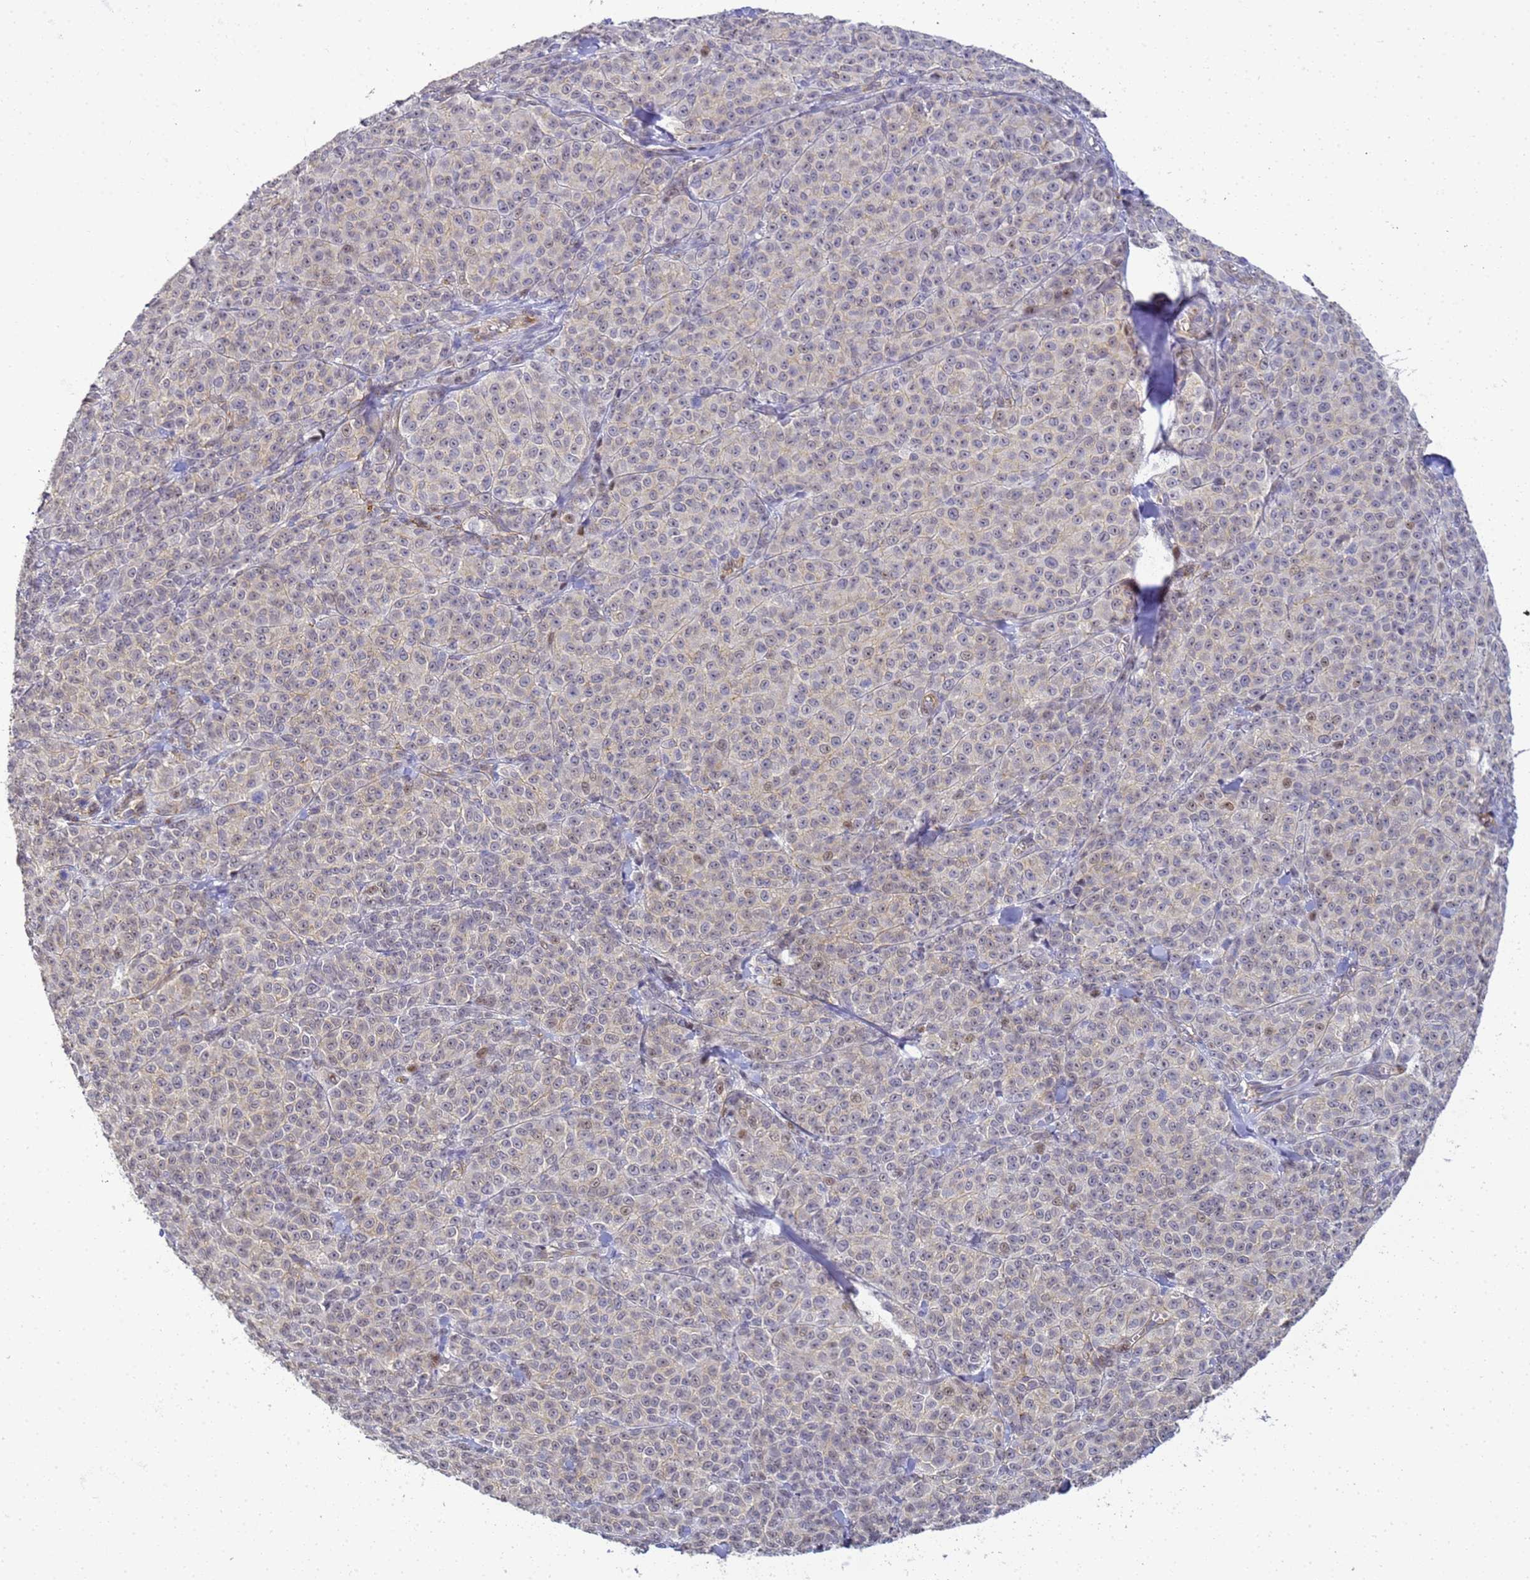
{"staining": {"intensity": "negative", "quantity": "none", "location": "none"}, "tissue": "melanoma", "cell_type": "Tumor cells", "image_type": "cancer", "snomed": [{"axis": "morphology", "description": "Normal tissue, NOS"}, {"axis": "morphology", "description": "Malignant melanoma, NOS"}, {"axis": "topography", "description": "Skin"}], "caption": "The immunohistochemistry photomicrograph has no significant expression in tumor cells of melanoma tissue. (Brightfield microscopy of DAB IHC at high magnification).", "gene": "GON4L", "patient": {"sex": "female", "age": 34}}